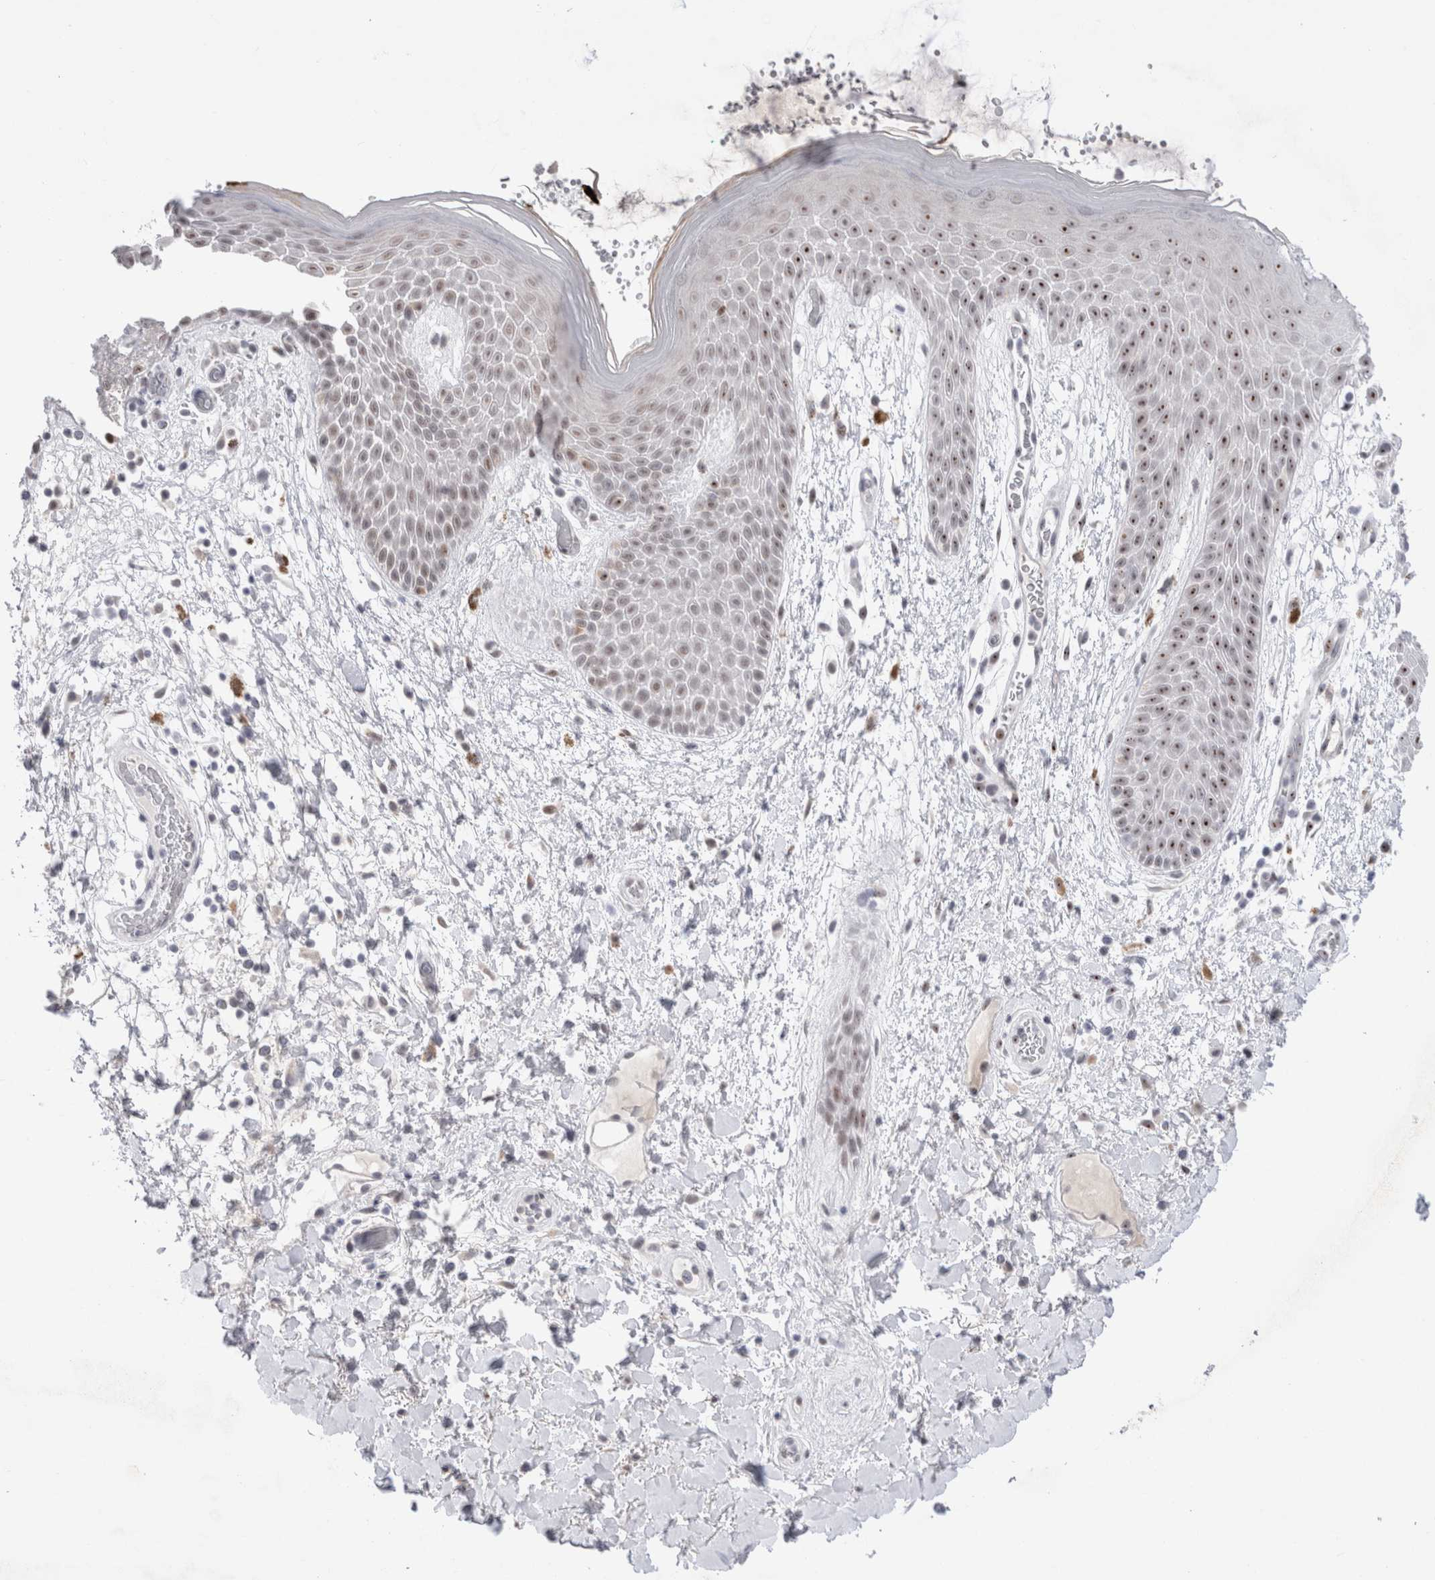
{"staining": {"intensity": "moderate", "quantity": "25%-75%", "location": "nuclear"}, "tissue": "skin", "cell_type": "Epidermal cells", "image_type": "normal", "snomed": [{"axis": "morphology", "description": "Normal tissue, NOS"}, {"axis": "topography", "description": "Anal"}], "caption": "Moderate nuclear positivity is seen in approximately 25%-75% of epidermal cells in normal skin. The staining is performed using DAB brown chromogen to label protein expression. The nuclei are counter-stained blue using hematoxylin.", "gene": "CERS5", "patient": {"sex": "male", "age": 74}}